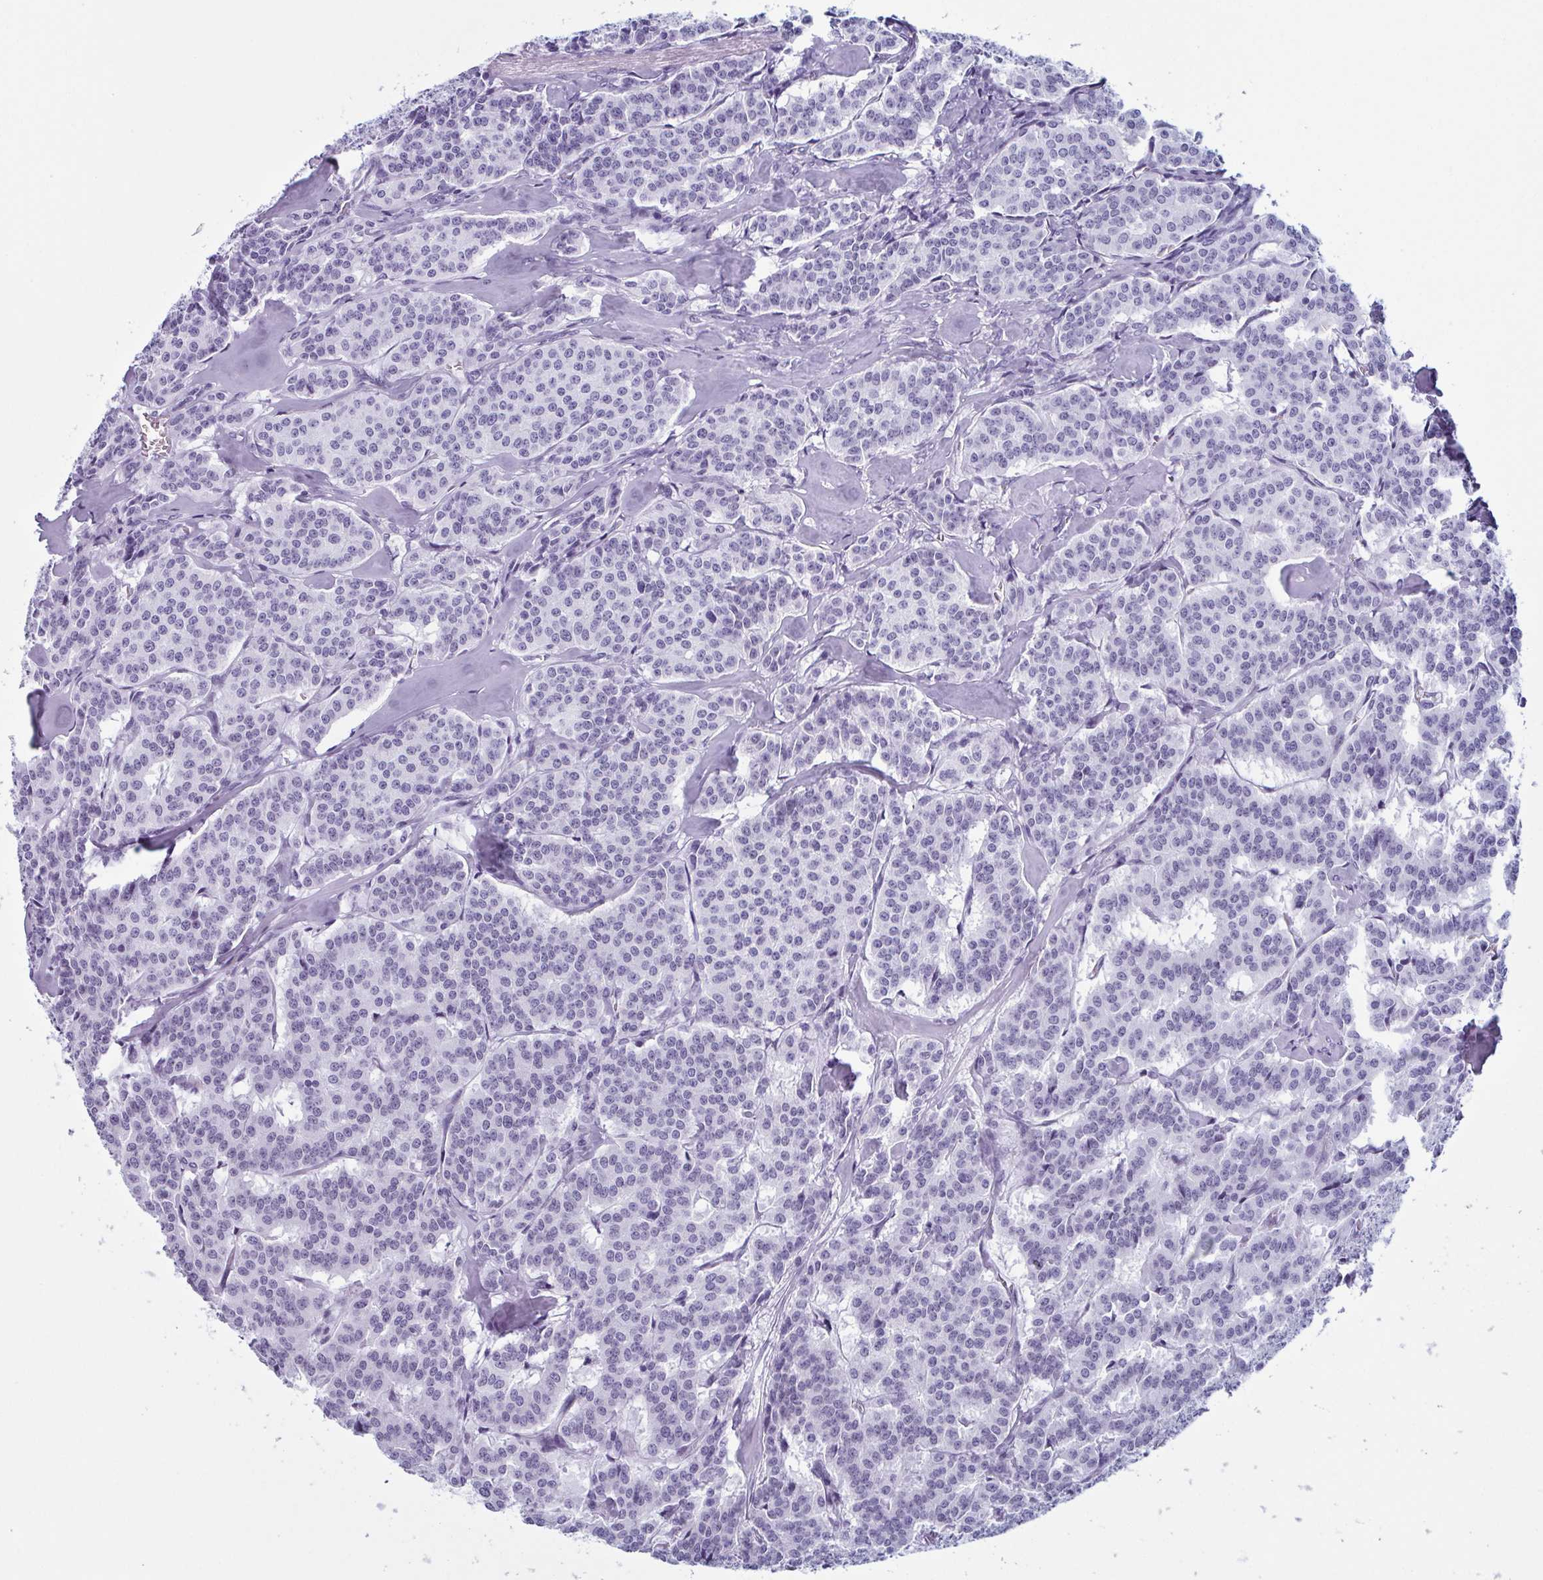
{"staining": {"intensity": "negative", "quantity": "none", "location": "none"}, "tissue": "carcinoid", "cell_type": "Tumor cells", "image_type": "cancer", "snomed": [{"axis": "morphology", "description": "Carcinoid, malignant, NOS"}, {"axis": "topography", "description": "Lung"}], "caption": "Immunohistochemistry (IHC) photomicrograph of human carcinoid stained for a protein (brown), which reveals no expression in tumor cells.", "gene": "RBM7", "patient": {"sex": "female", "age": 46}}